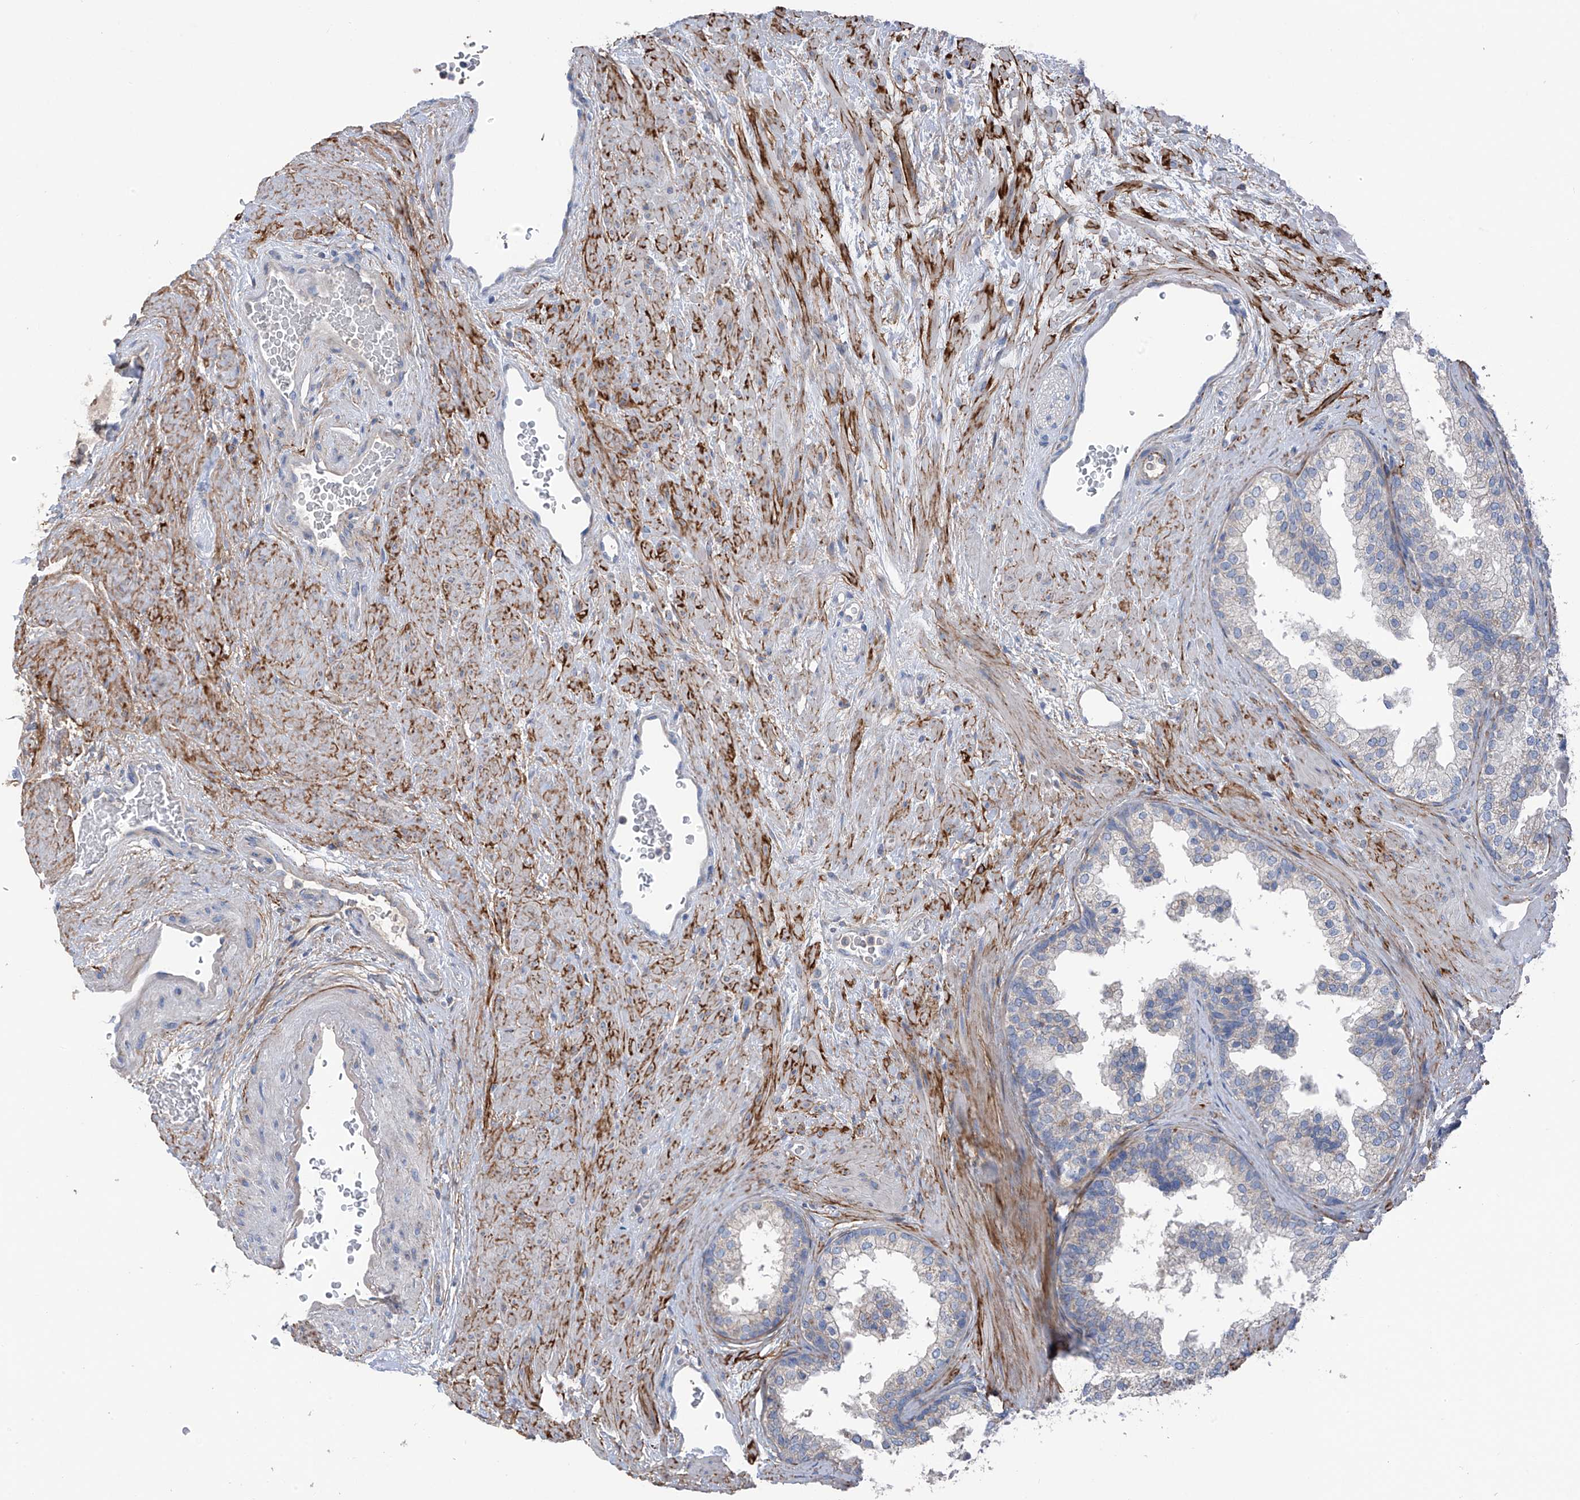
{"staining": {"intensity": "negative", "quantity": "none", "location": "none"}, "tissue": "prostate", "cell_type": "Glandular cells", "image_type": "normal", "snomed": [{"axis": "morphology", "description": "Normal tissue, NOS"}, {"axis": "topography", "description": "Prostate"}], "caption": "This is a photomicrograph of immunohistochemistry staining of unremarkable prostate, which shows no staining in glandular cells.", "gene": "GALNTL6", "patient": {"sex": "male", "age": 48}}